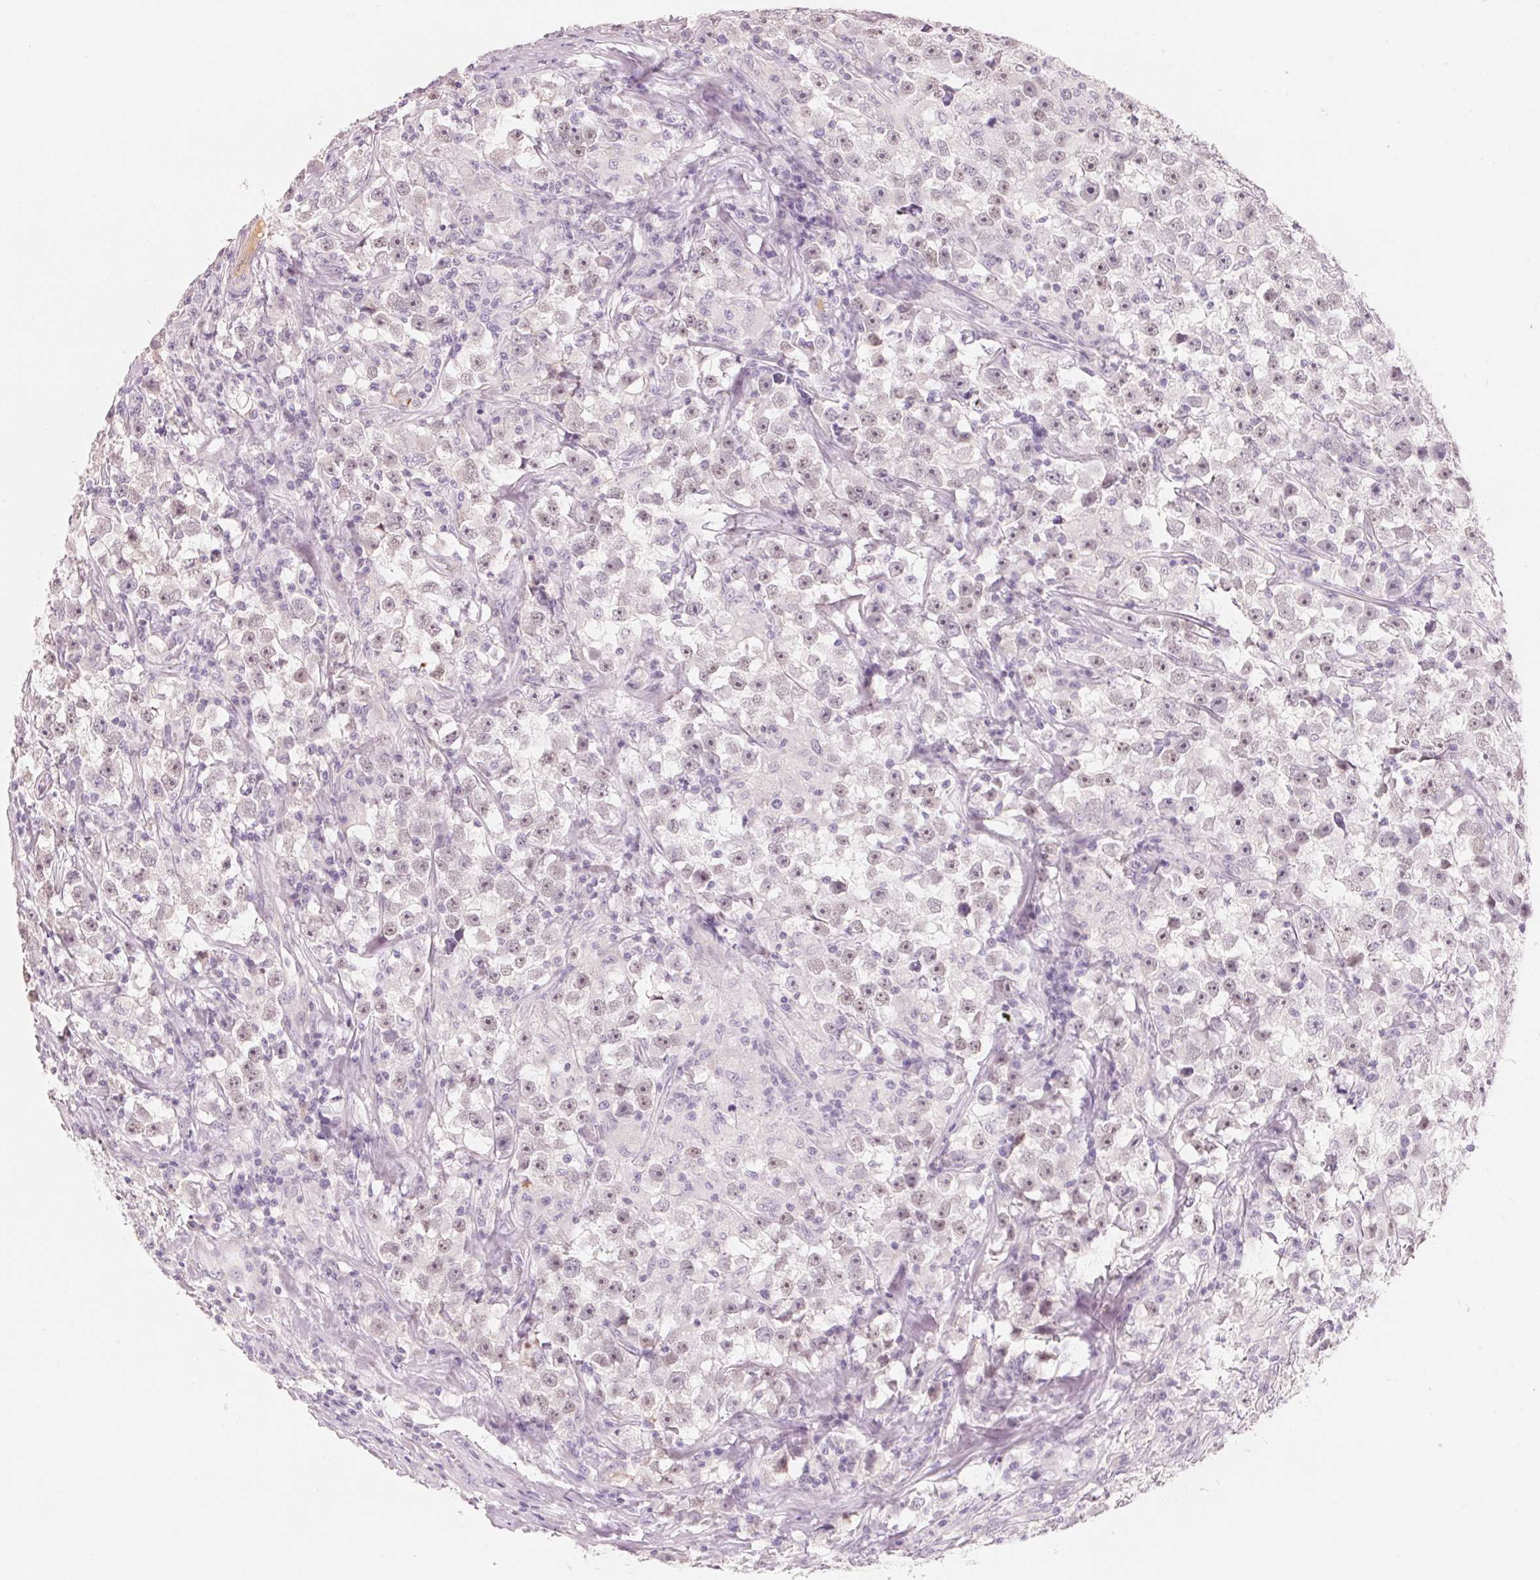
{"staining": {"intensity": "negative", "quantity": "none", "location": "none"}, "tissue": "testis cancer", "cell_type": "Tumor cells", "image_type": "cancer", "snomed": [{"axis": "morphology", "description": "Seminoma, NOS"}, {"axis": "topography", "description": "Testis"}], "caption": "Immunohistochemical staining of seminoma (testis) demonstrates no significant expression in tumor cells.", "gene": "CFHR2", "patient": {"sex": "male", "age": 33}}